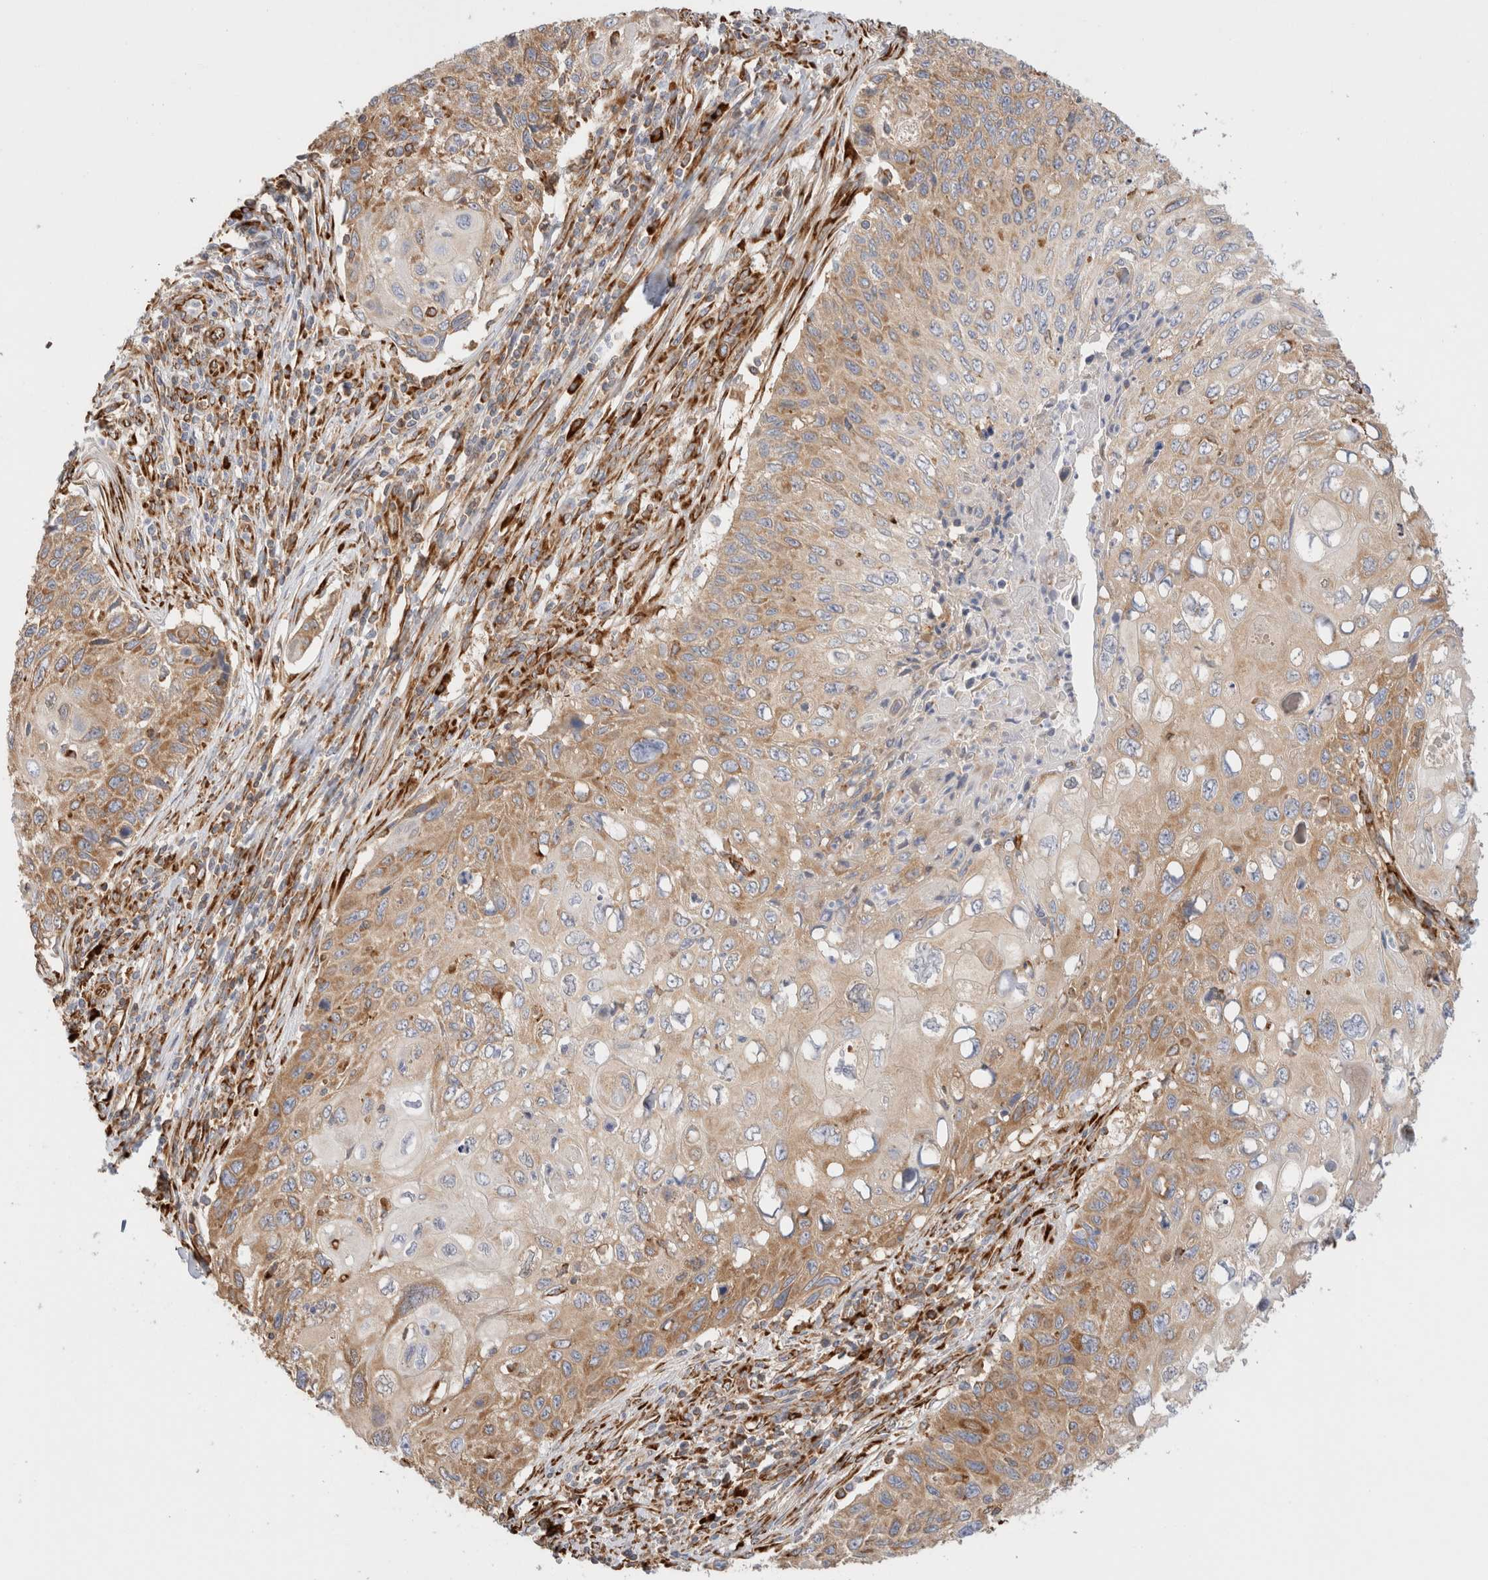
{"staining": {"intensity": "moderate", "quantity": ">75%", "location": "cytoplasmic/membranous"}, "tissue": "cervical cancer", "cell_type": "Tumor cells", "image_type": "cancer", "snomed": [{"axis": "morphology", "description": "Squamous cell carcinoma, NOS"}, {"axis": "topography", "description": "Cervix"}], "caption": "Cervical cancer stained with a protein marker shows moderate staining in tumor cells.", "gene": "ZC2HC1A", "patient": {"sex": "female", "age": 70}}